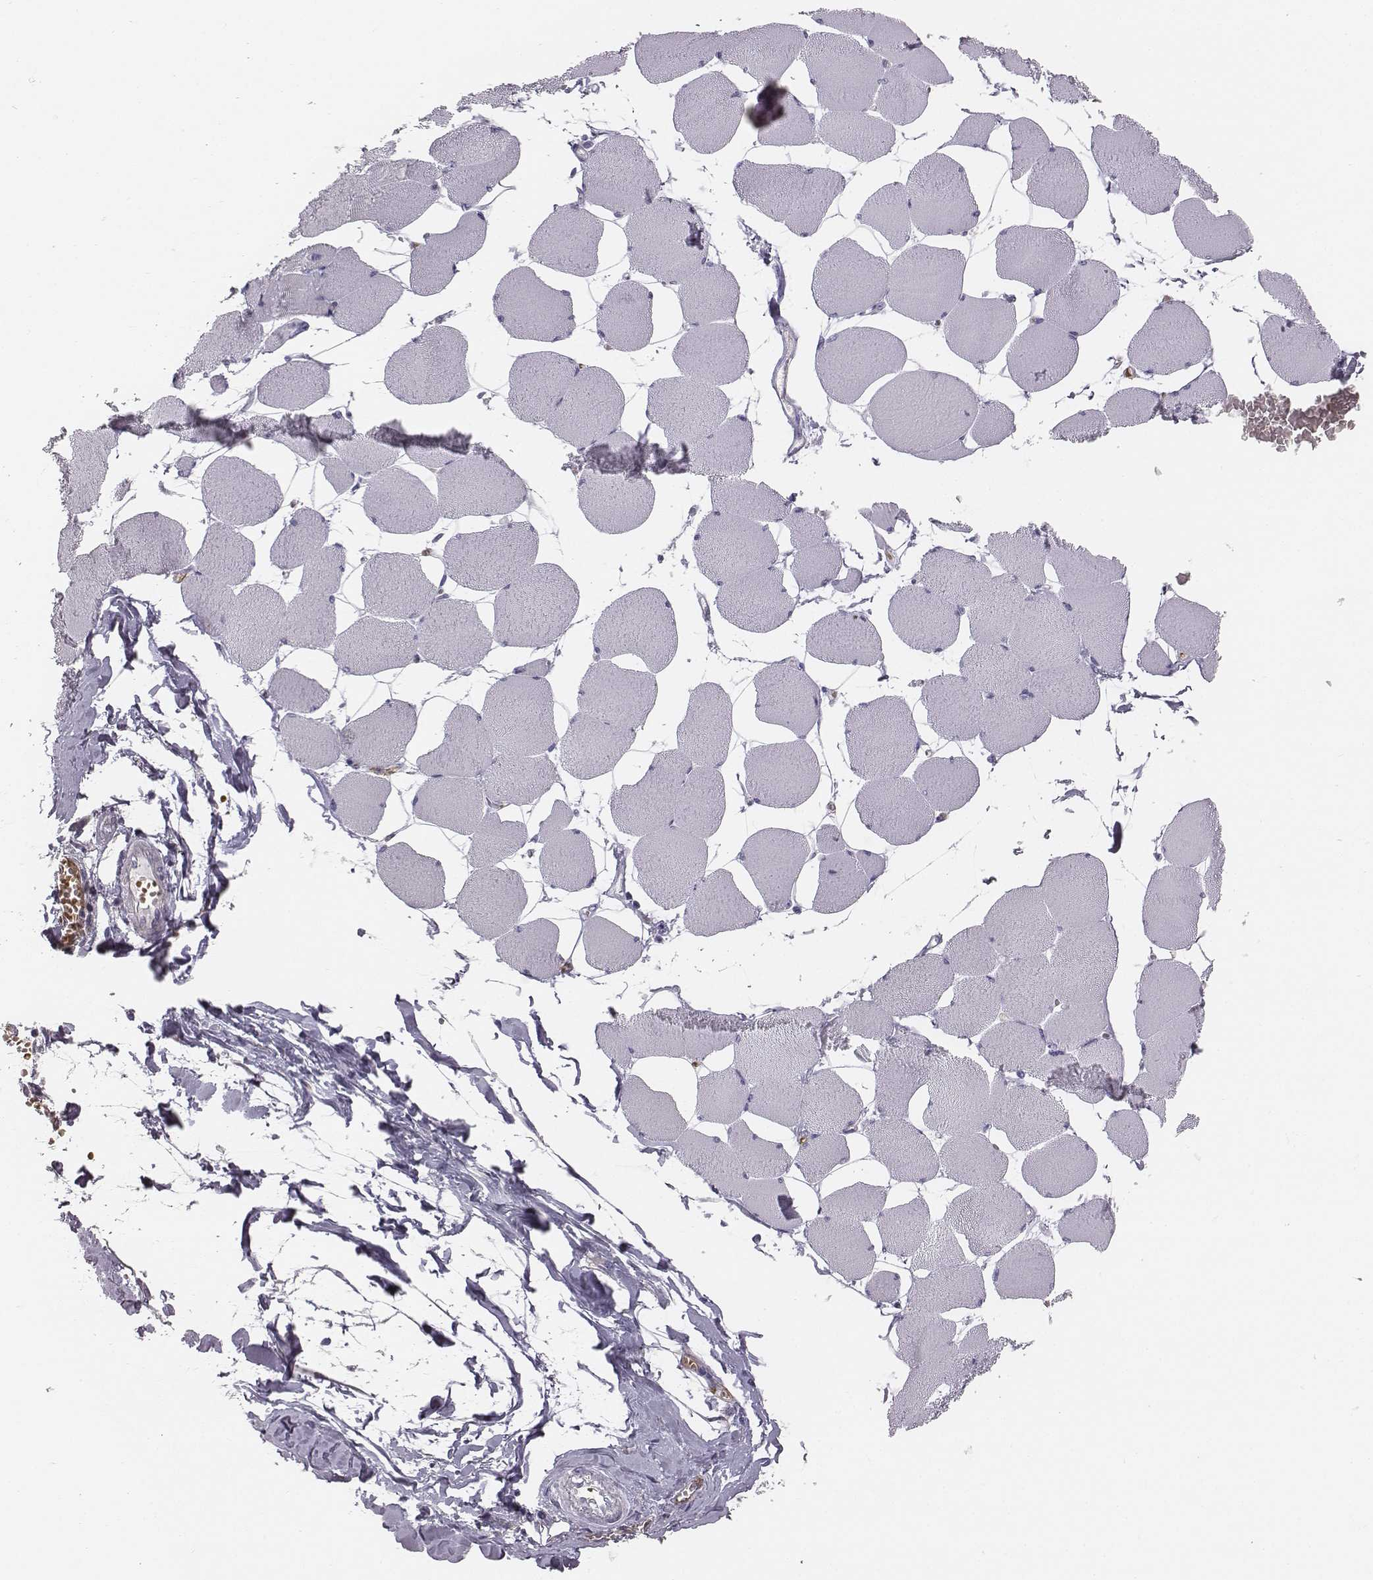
{"staining": {"intensity": "negative", "quantity": "none", "location": "none"}, "tissue": "skeletal muscle", "cell_type": "Myocytes", "image_type": "normal", "snomed": [{"axis": "morphology", "description": "Normal tissue, NOS"}, {"axis": "topography", "description": "Skeletal muscle"}], "caption": "IHC micrograph of normal skeletal muscle stained for a protein (brown), which shows no positivity in myocytes.", "gene": "HBZ", "patient": {"sex": "female", "age": 75}}